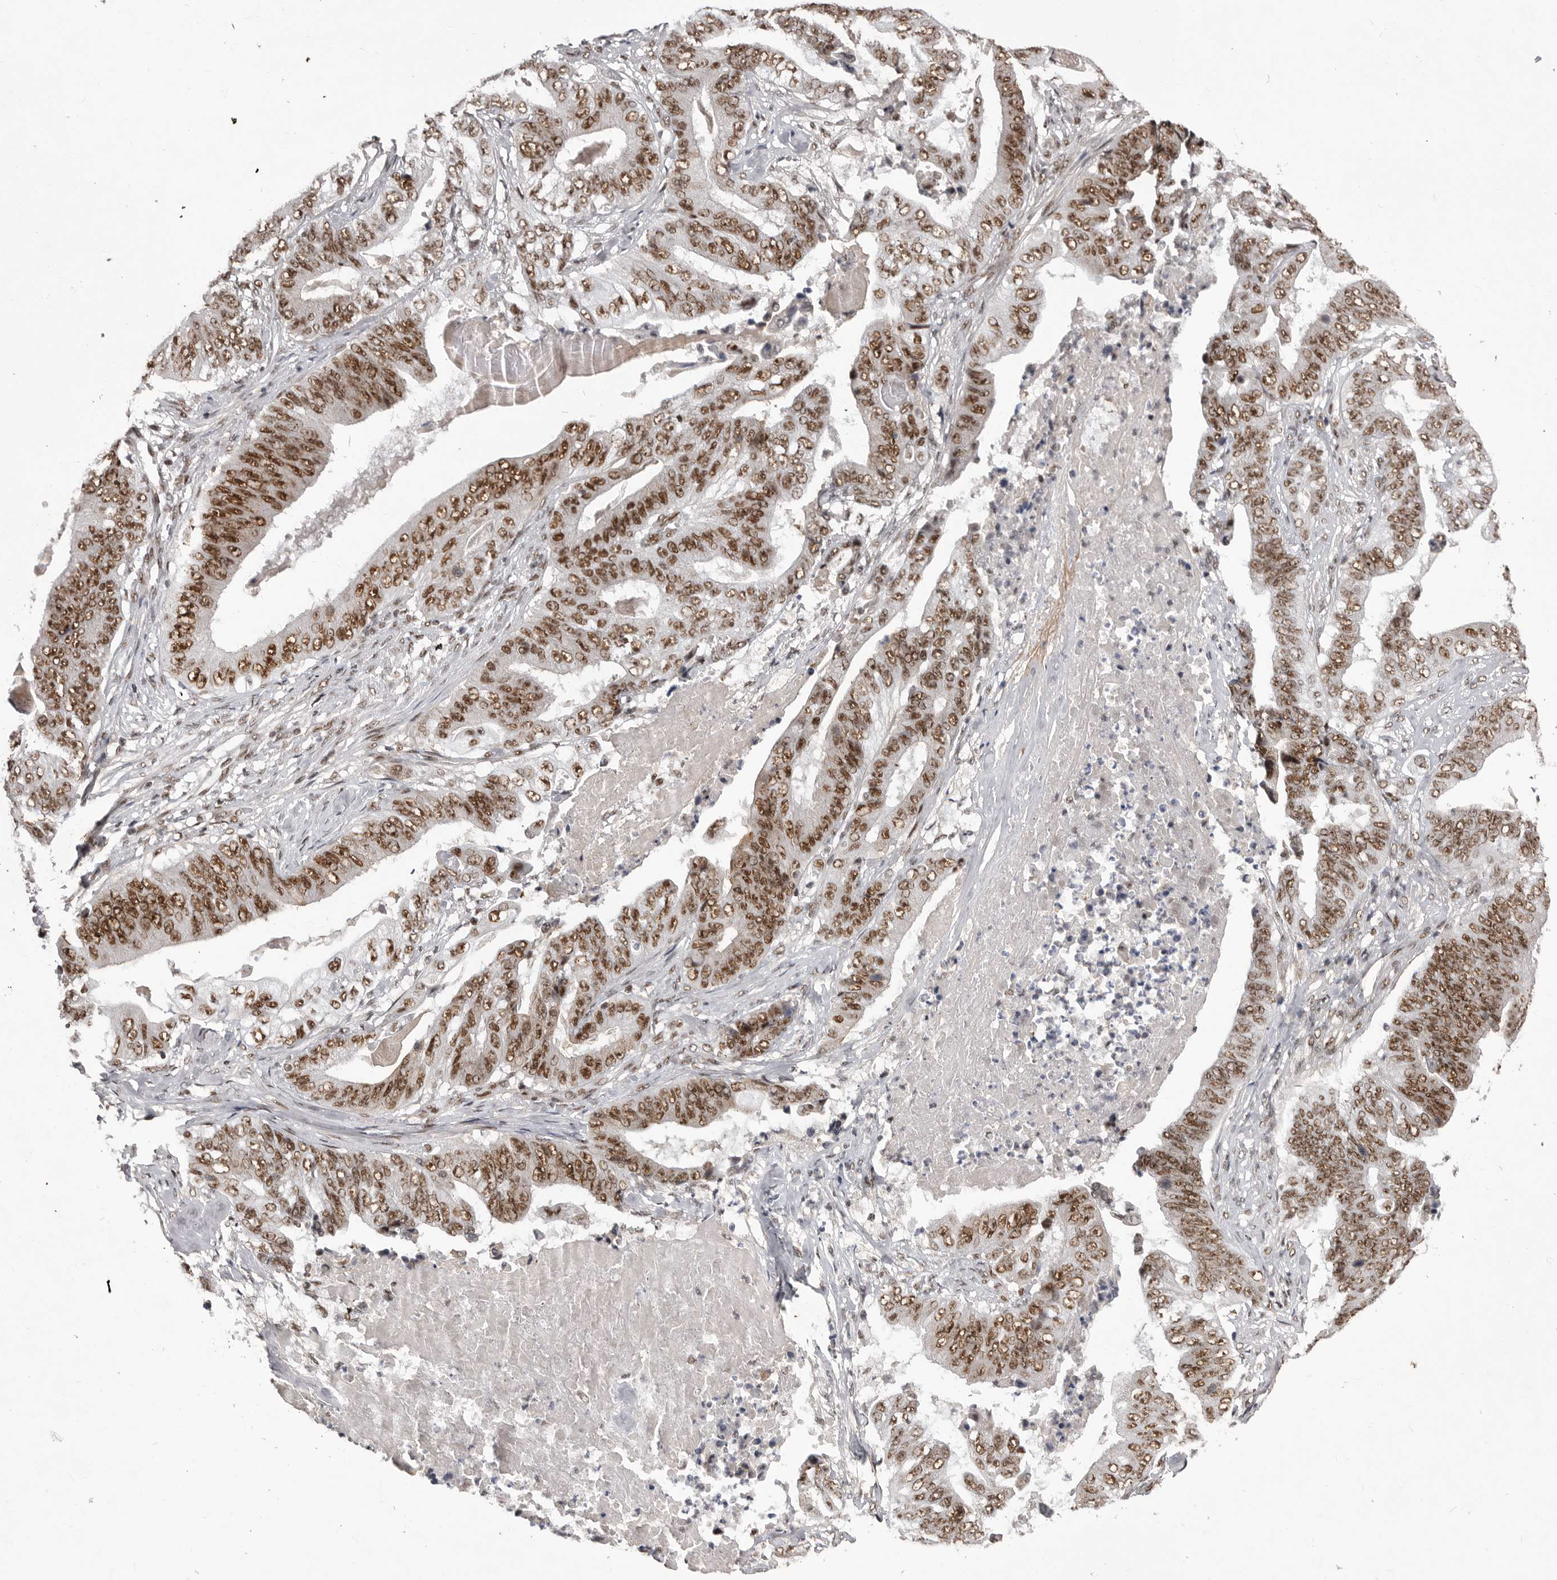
{"staining": {"intensity": "strong", "quantity": ">75%", "location": "nuclear"}, "tissue": "stomach cancer", "cell_type": "Tumor cells", "image_type": "cancer", "snomed": [{"axis": "morphology", "description": "Adenocarcinoma, NOS"}, {"axis": "topography", "description": "Stomach"}], "caption": "Immunohistochemical staining of human stomach cancer displays high levels of strong nuclear positivity in about >75% of tumor cells.", "gene": "PPP1R8", "patient": {"sex": "female", "age": 73}}